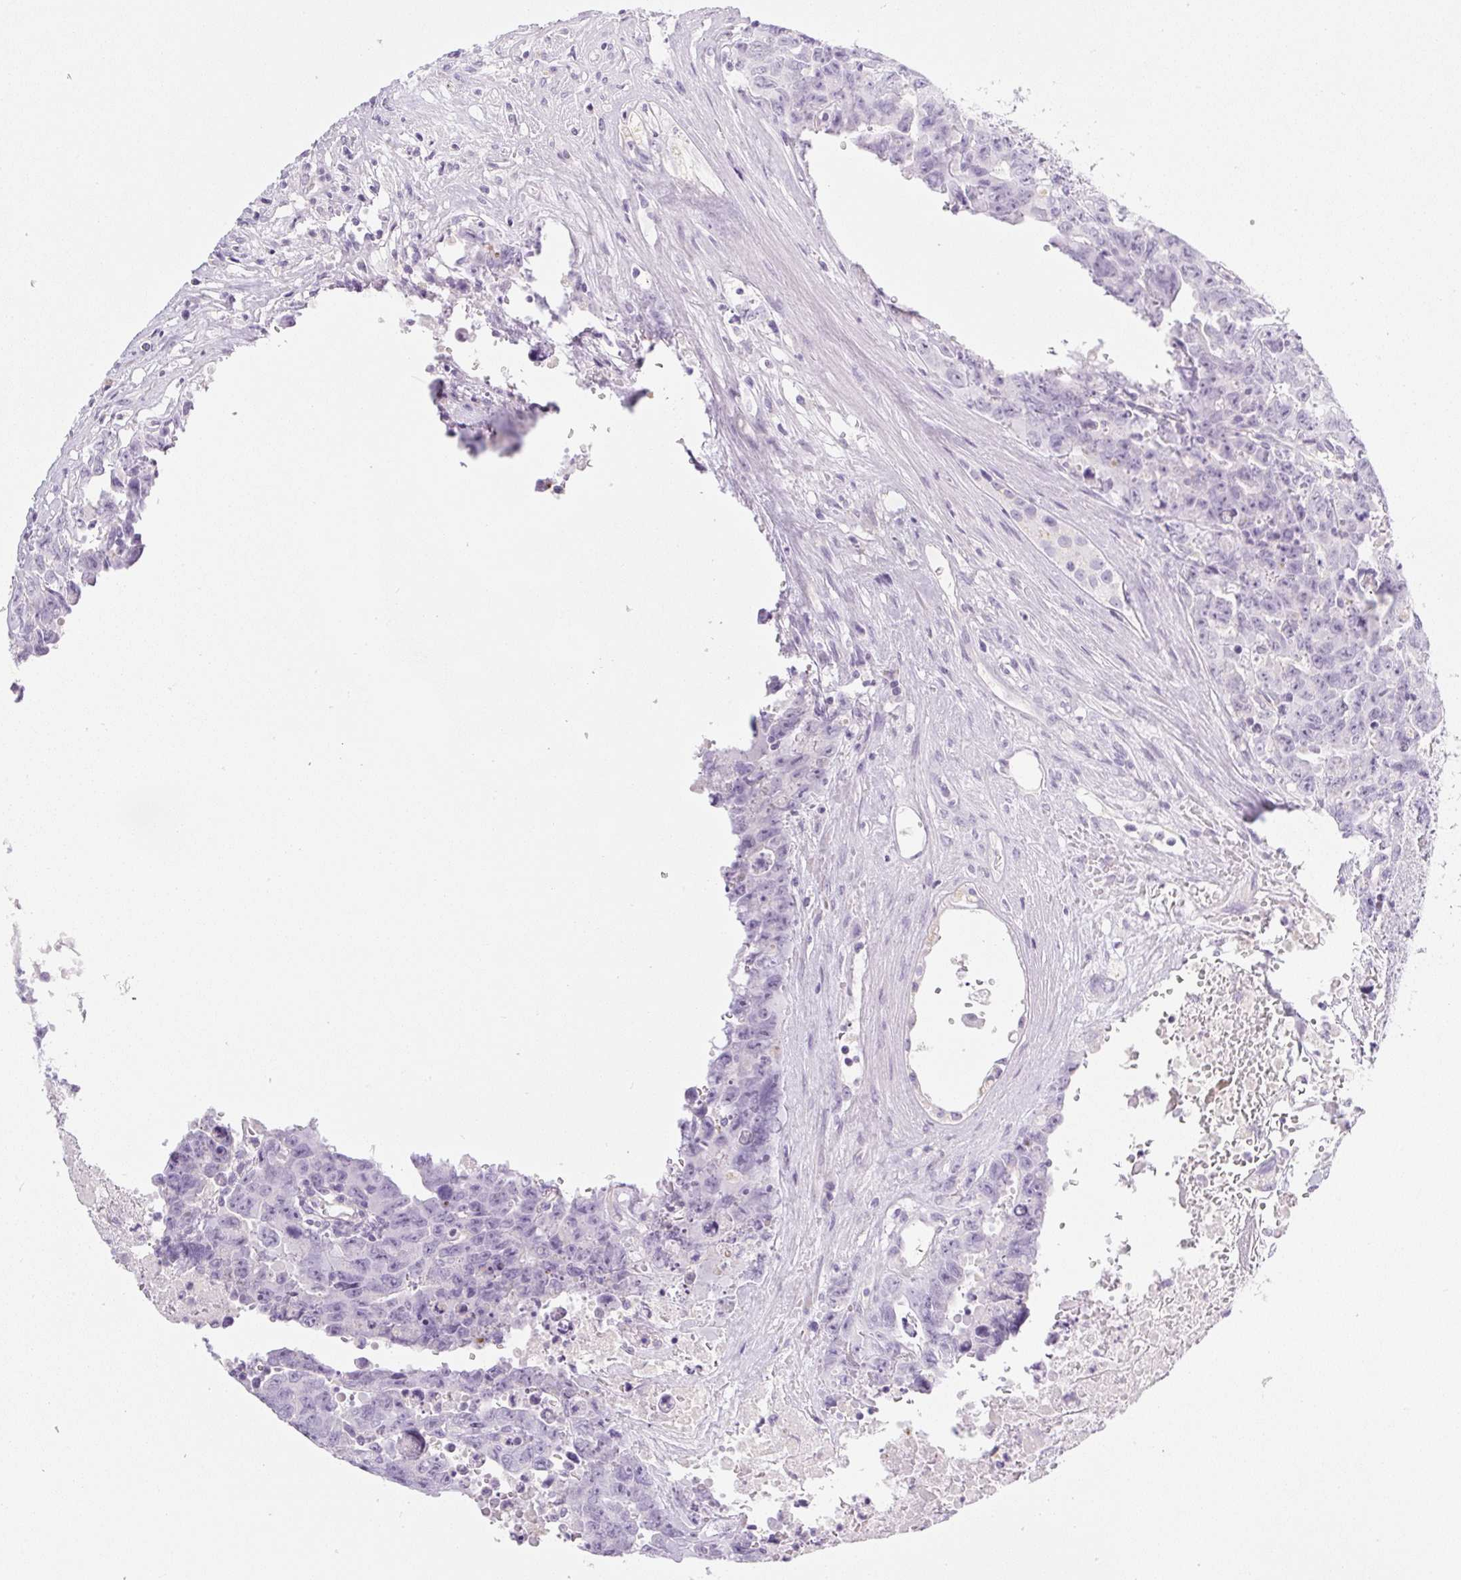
{"staining": {"intensity": "negative", "quantity": "none", "location": "none"}, "tissue": "testis cancer", "cell_type": "Tumor cells", "image_type": "cancer", "snomed": [{"axis": "morphology", "description": "Carcinoma, Embryonal, NOS"}, {"axis": "topography", "description": "Testis"}], "caption": "Immunohistochemistry of testis cancer reveals no staining in tumor cells.", "gene": "MIA2", "patient": {"sex": "male", "age": 24}}